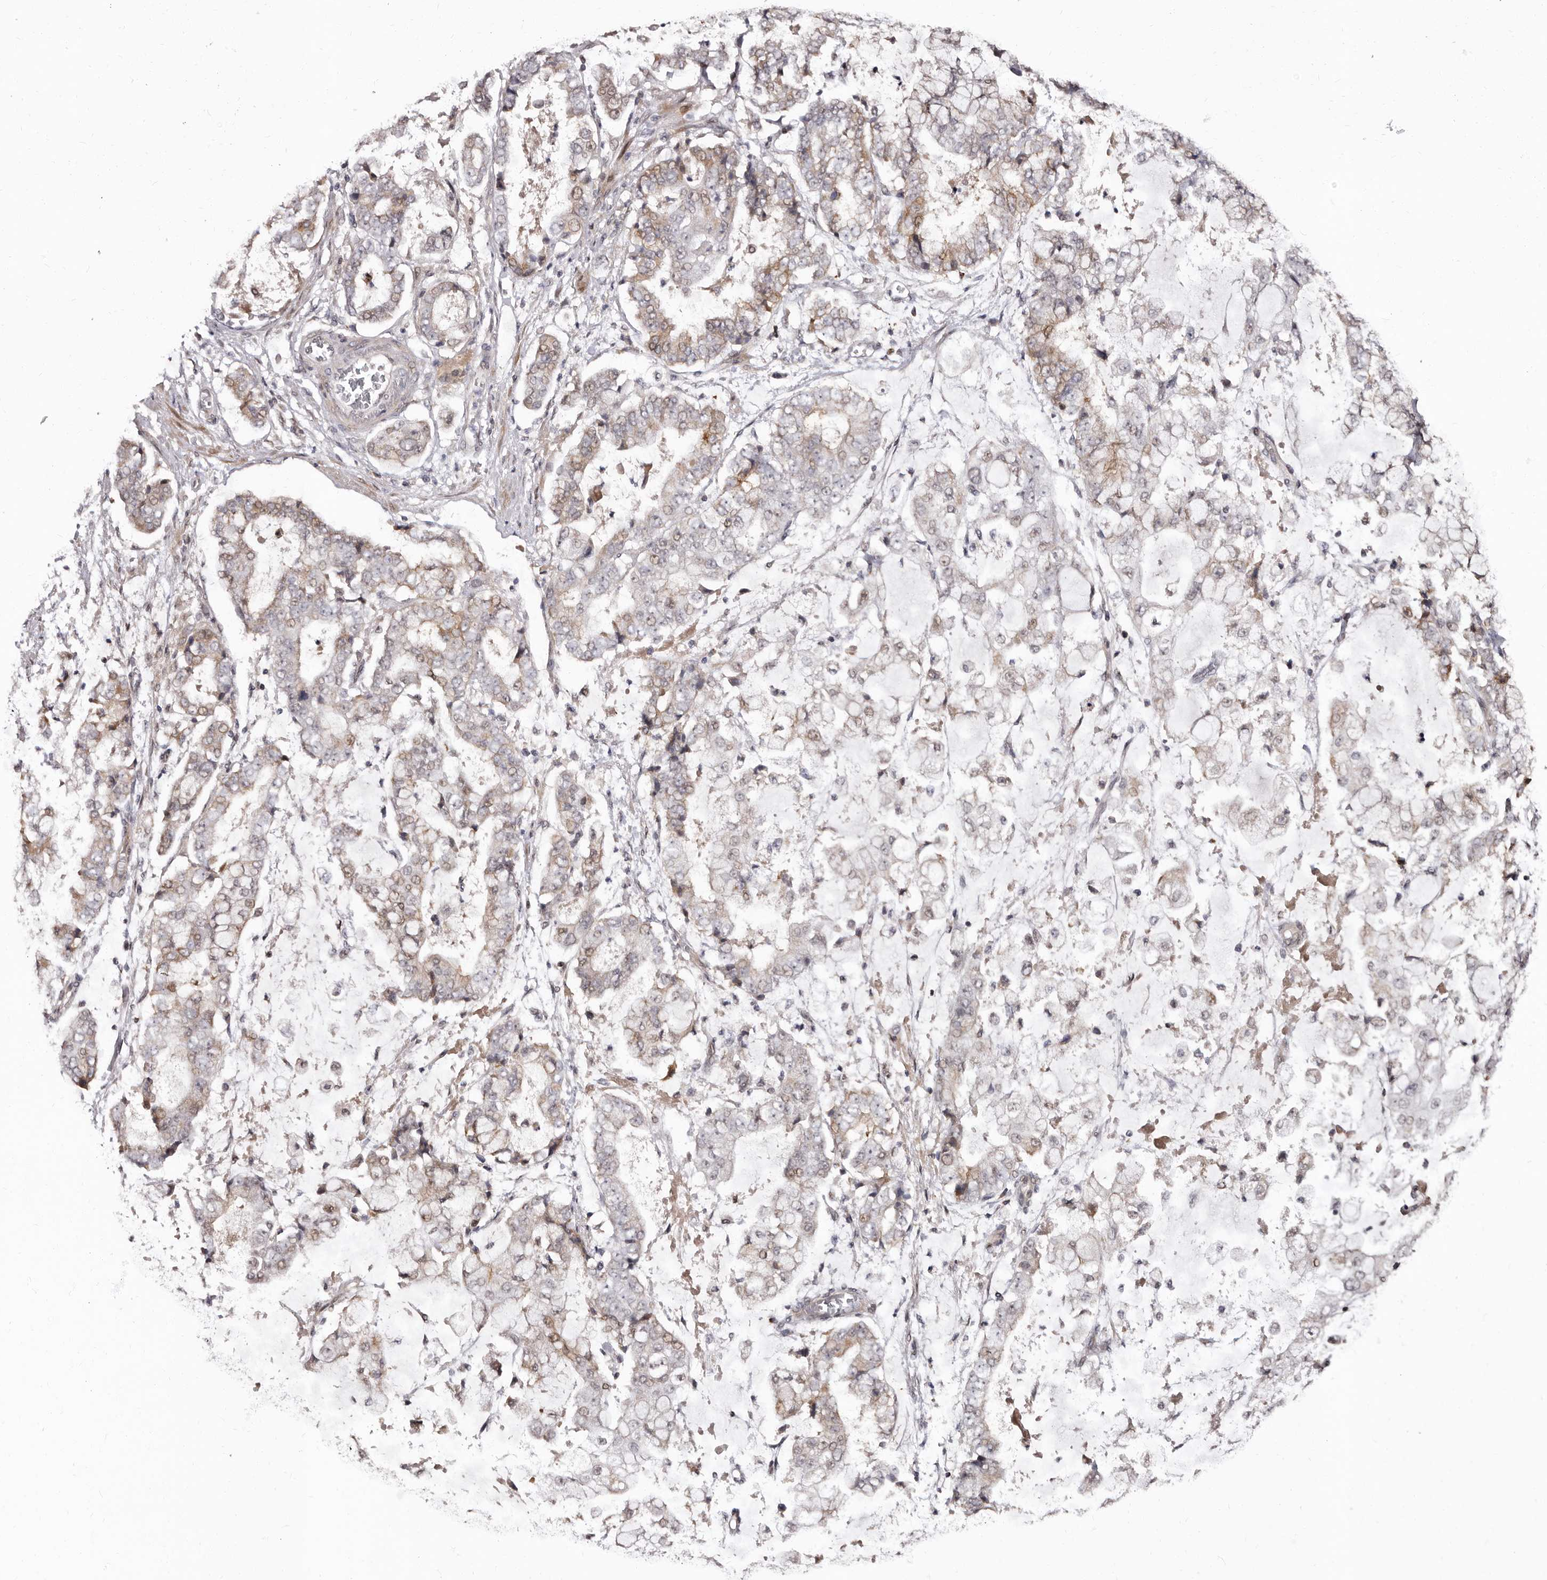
{"staining": {"intensity": "weak", "quantity": "25%-75%", "location": "cytoplasmic/membranous"}, "tissue": "stomach cancer", "cell_type": "Tumor cells", "image_type": "cancer", "snomed": [{"axis": "morphology", "description": "Adenocarcinoma, NOS"}, {"axis": "topography", "description": "Stomach"}], "caption": "Approximately 25%-75% of tumor cells in human stomach cancer demonstrate weak cytoplasmic/membranous protein staining as visualized by brown immunohistochemical staining.", "gene": "PHF20L1", "patient": {"sex": "male", "age": 76}}